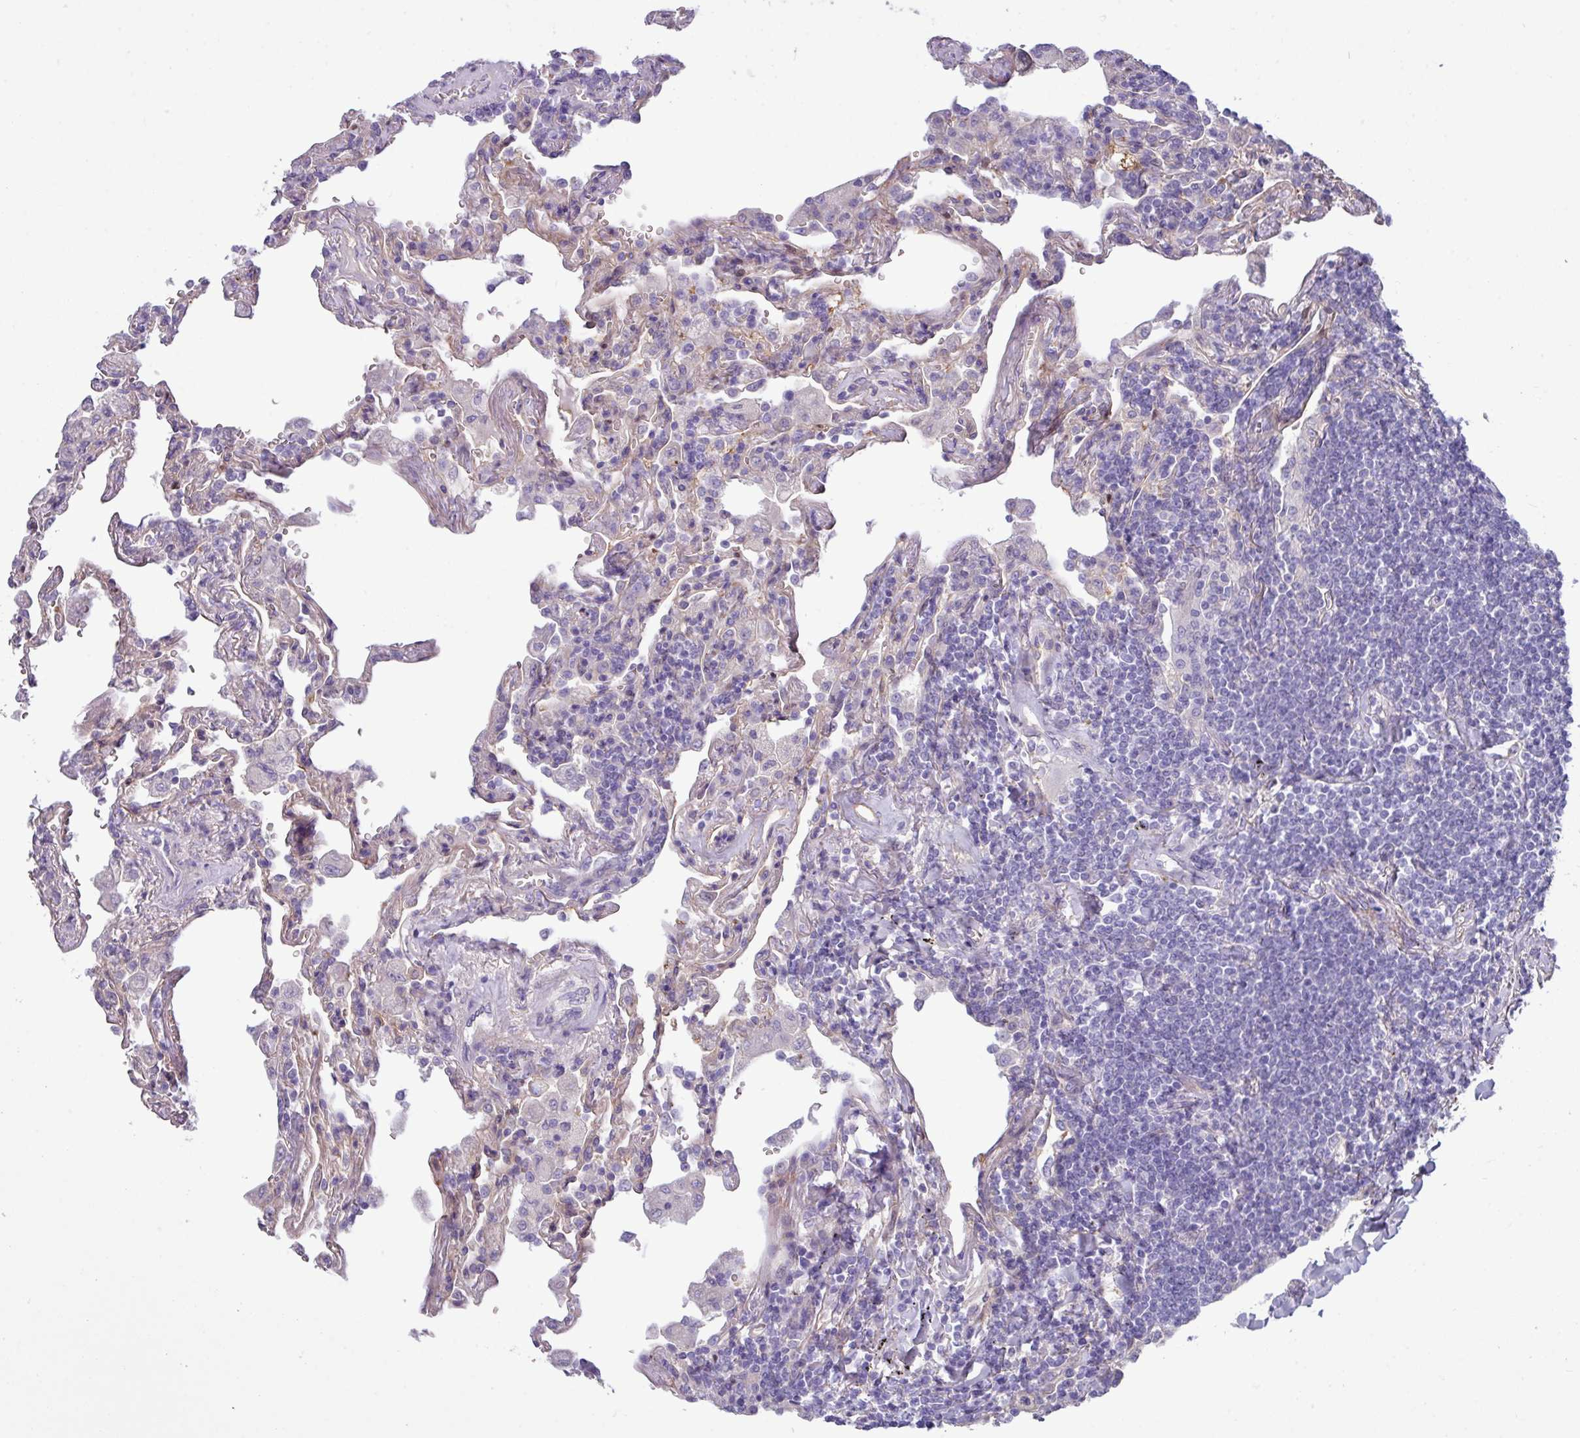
{"staining": {"intensity": "negative", "quantity": "none", "location": "none"}, "tissue": "lymphoma", "cell_type": "Tumor cells", "image_type": "cancer", "snomed": [{"axis": "morphology", "description": "Malignant lymphoma, non-Hodgkin's type, Low grade"}, {"axis": "topography", "description": "Lung"}], "caption": "Immunohistochemical staining of lymphoma demonstrates no significant positivity in tumor cells. (DAB (3,3'-diaminobenzidine) immunohistochemistry (IHC) visualized using brightfield microscopy, high magnification).", "gene": "KIRREL3", "patient": {"sex": "female", "age": 71}}